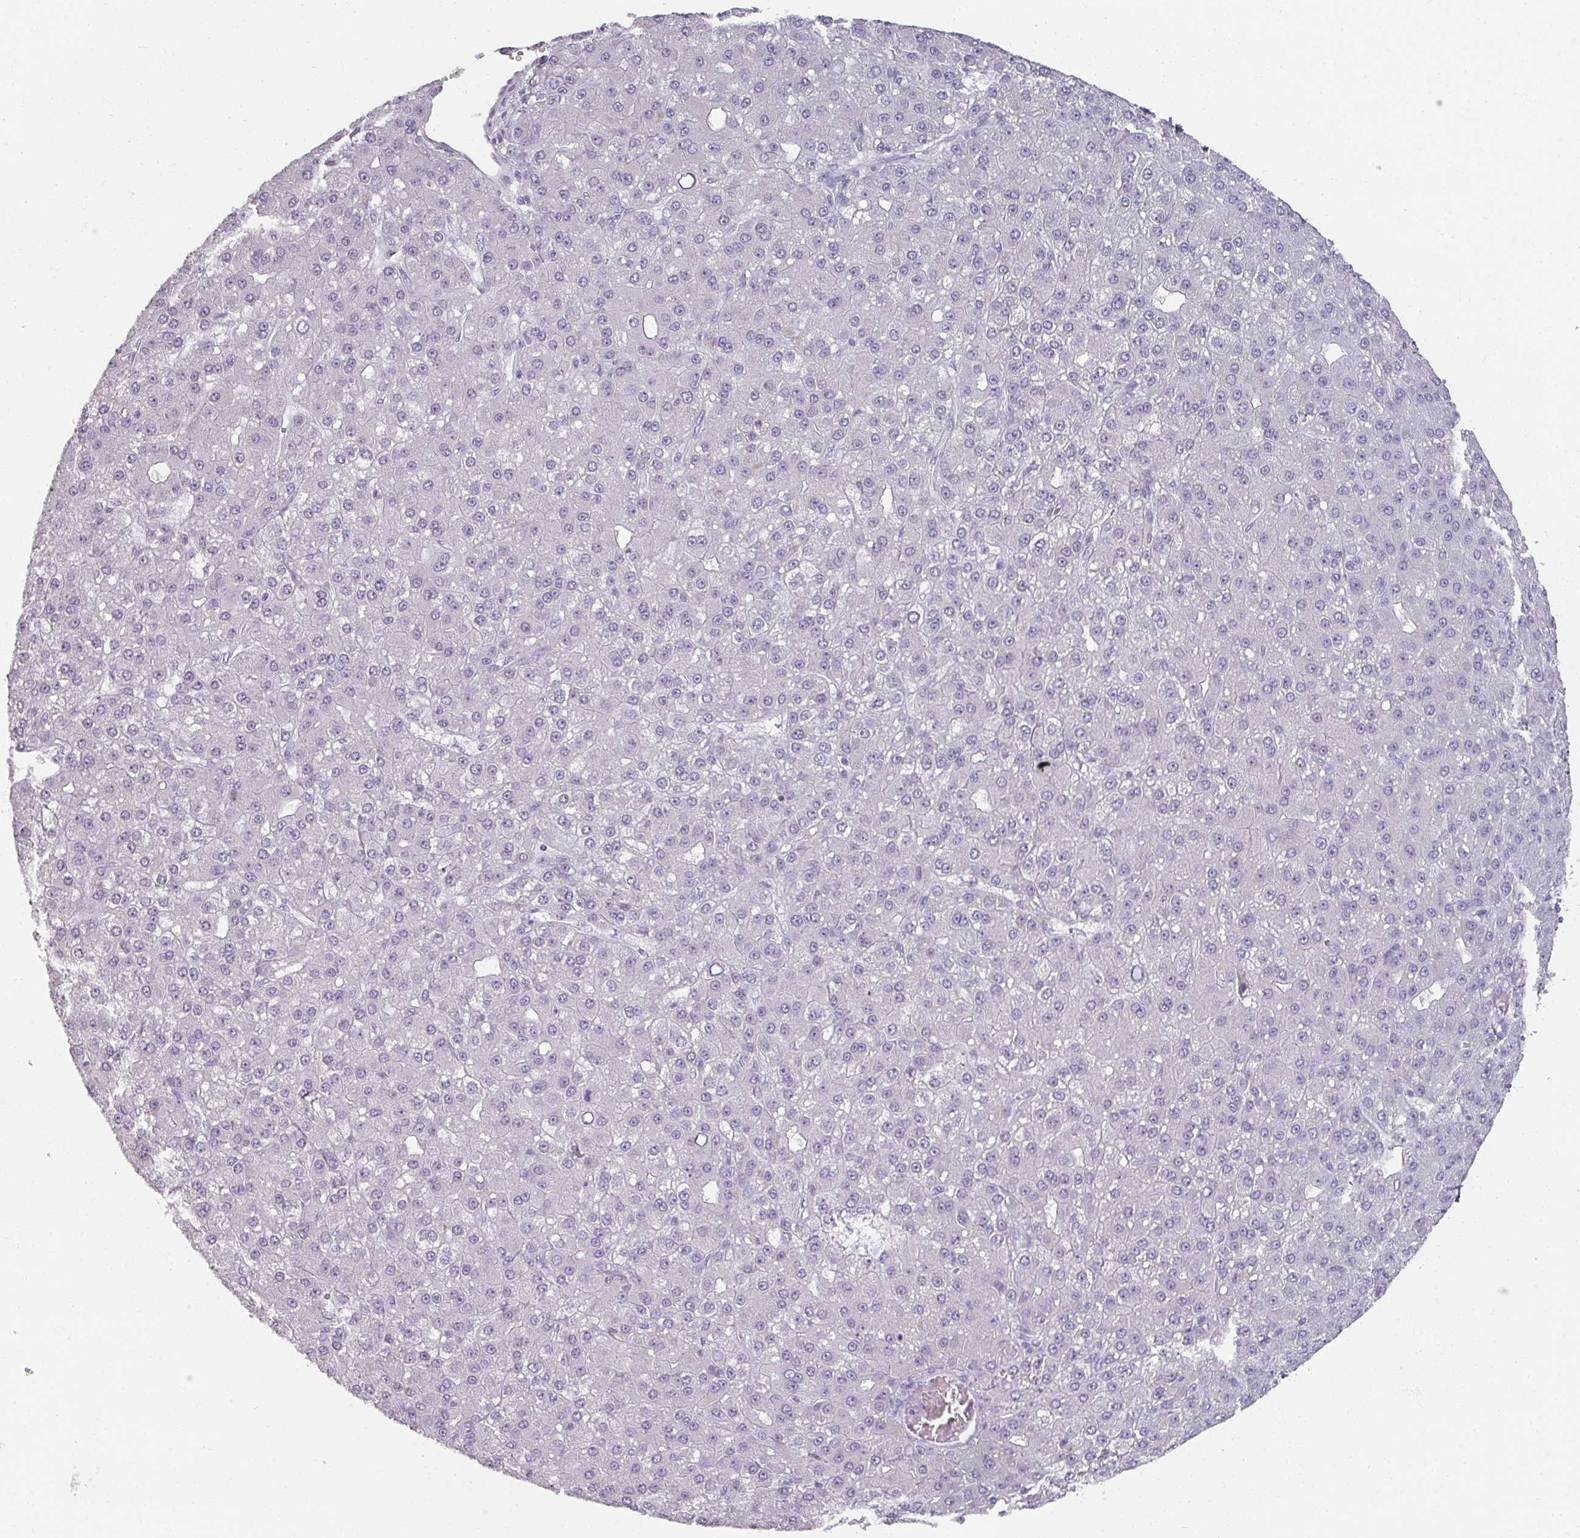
{"staining": {"intensity": "negative", "quantity": "none", "location": "none"}, "tissue": "liver cancer", "cell_type": "Tumor cells", "image_type": "cancer", "snomed": [{"axis": "morphology", "description": "Carcinoma, Hepatocellular, NOS"}, {"axis": "topography", "description": "Liver"}], "caption": "Immunohistochemistry histopathology image of neoplastic tissue: human liver cancer (hepatocellular carcinoma) stained with DAB displays no significant protein expression in tumor cells.", "gene": "REG3G", "patient": {"sex": "male", "age": 67}}